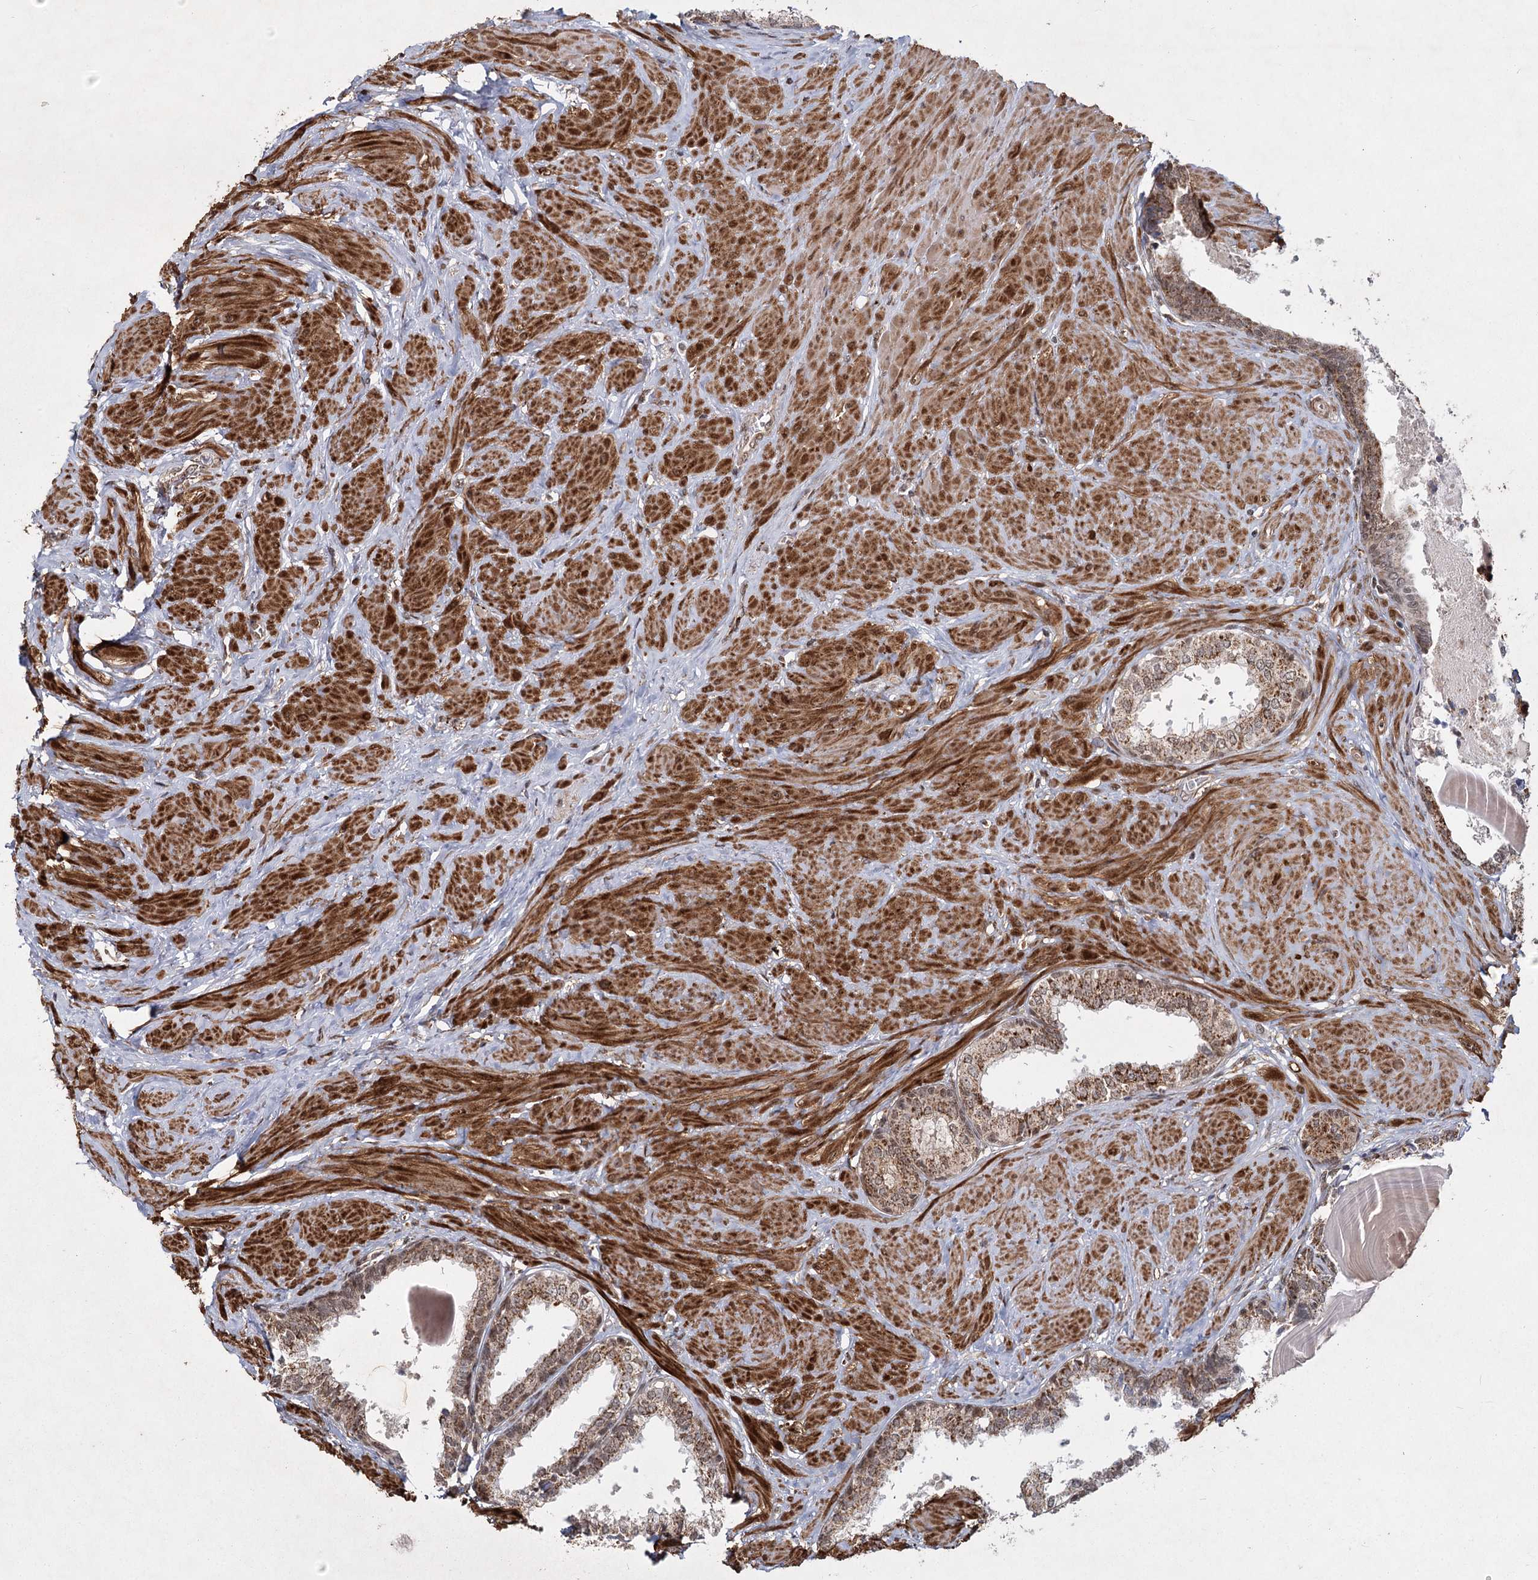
{"staining": {"intensity": "moderate", "quantity": "25%-75%", "location": "cytoplasmic/membranous,nuclear"}, "tissue": "prostate", "cell_type": "Glandular cells", "image_type": "normal", "snomed": [{"axis": "morphology", "description": "Normal tissue, NOS"}, {"axis": "topography", "description": "Prostate"}], "caption": "Immunohistochemical staining of benign human prostate exhibits medium levels of moderate cytoplasmic/membranous,nuclear positivity in approximately 25%-75% of glandular cells. The protein of interest is shown in brown color, while the nuclei are stained blue.", "gene": "ZCCHC24", "patient": {"sex": "male", "age": 48}}